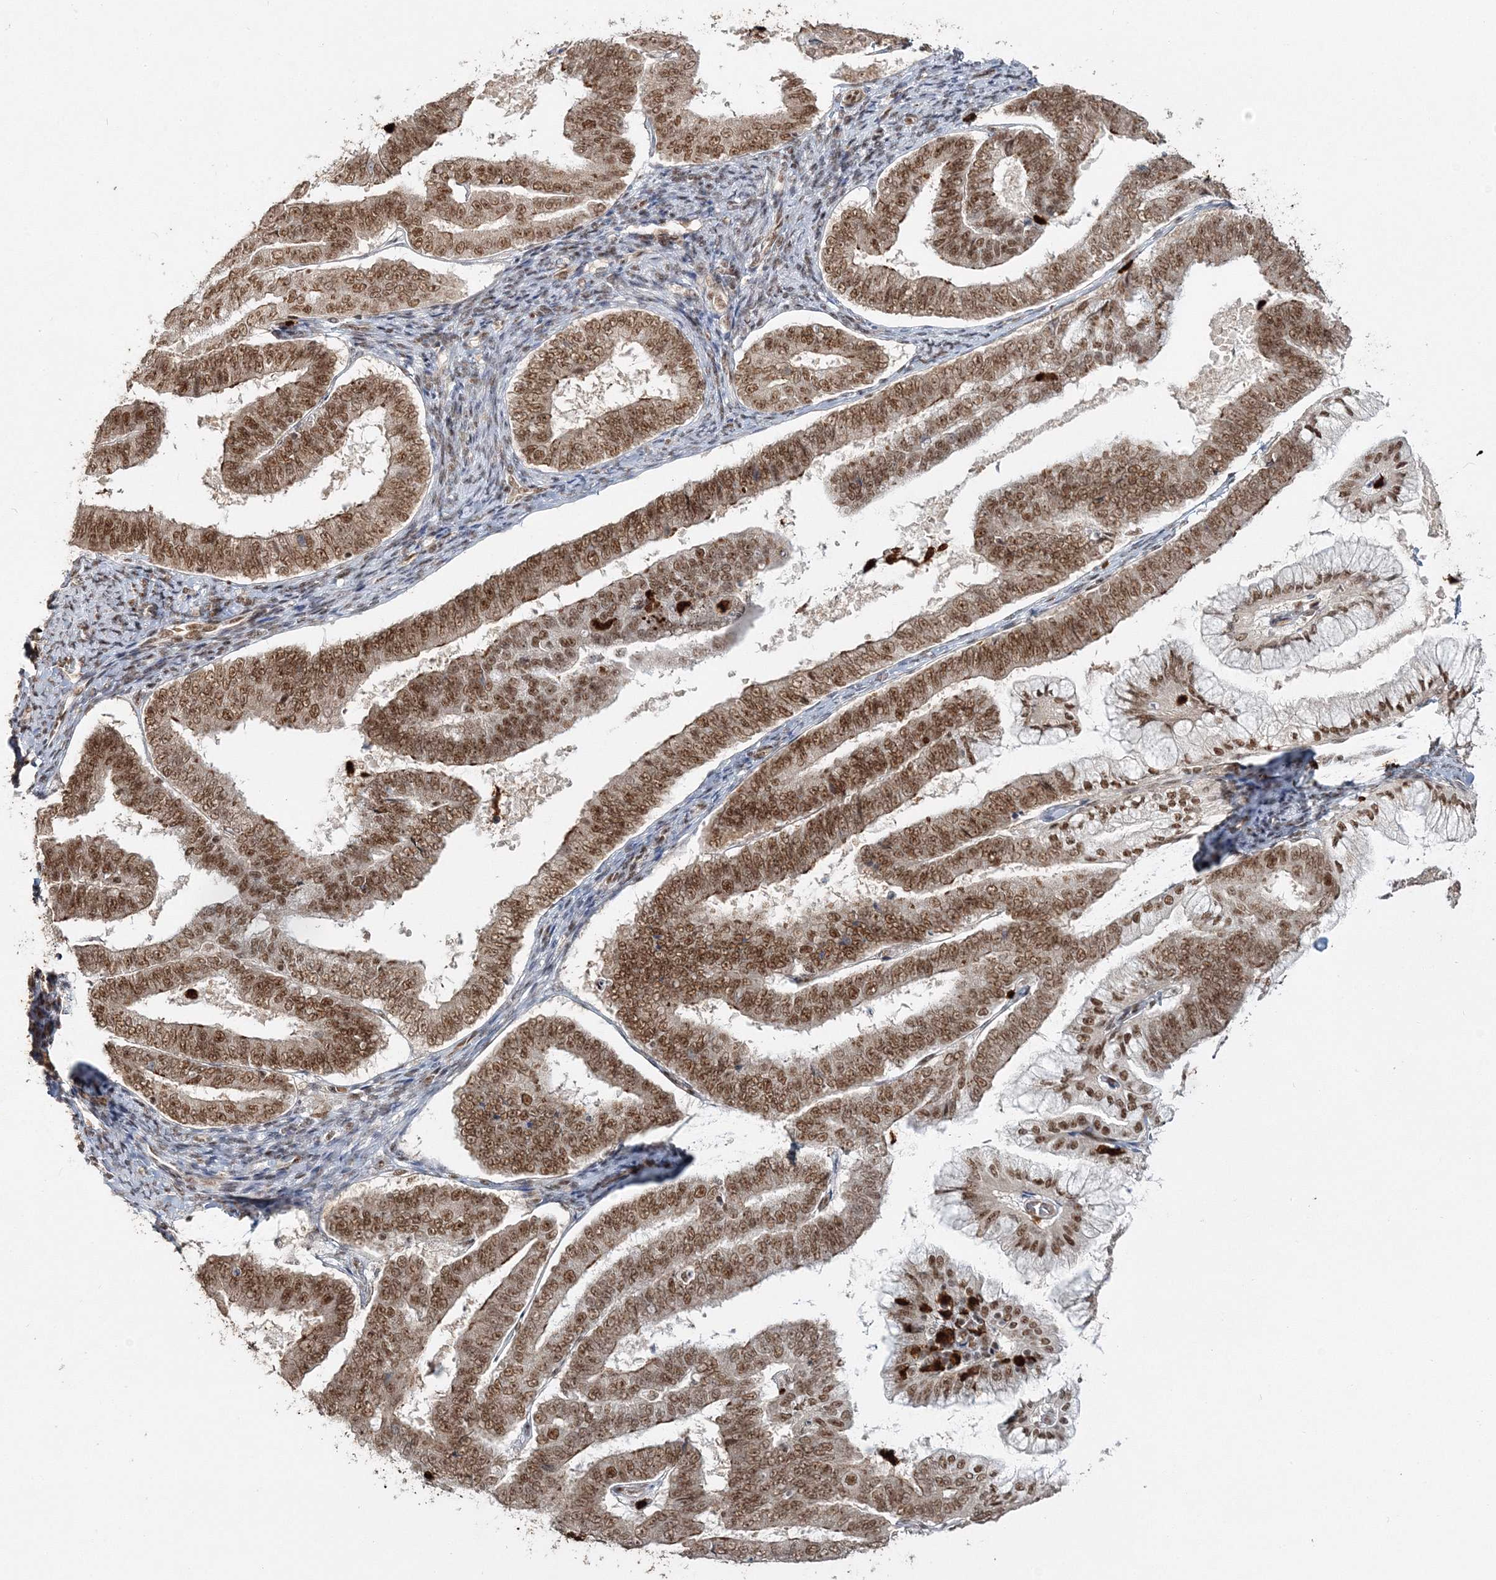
{"staining": {"intensity": "moderate", "quantity": ">75%", "location": "nuclear"}, "tissue": "endometrial cancer", "cell_type": "Tumor cells", "image_type": "cancer", "snomed": [{"axis": "morphology", "description": "Adenocarcinoma, NOS"}, {"axis": "topography", "description": "Endometrium"}], "caption": "Adenocarcinoma (endometrial) stained for a protein (brown) displays moderate nuclear positive expression in approximately >75% of tumor cells.", "gene": "QRICH1", "patient": {"sex": "female", "age": 63}}